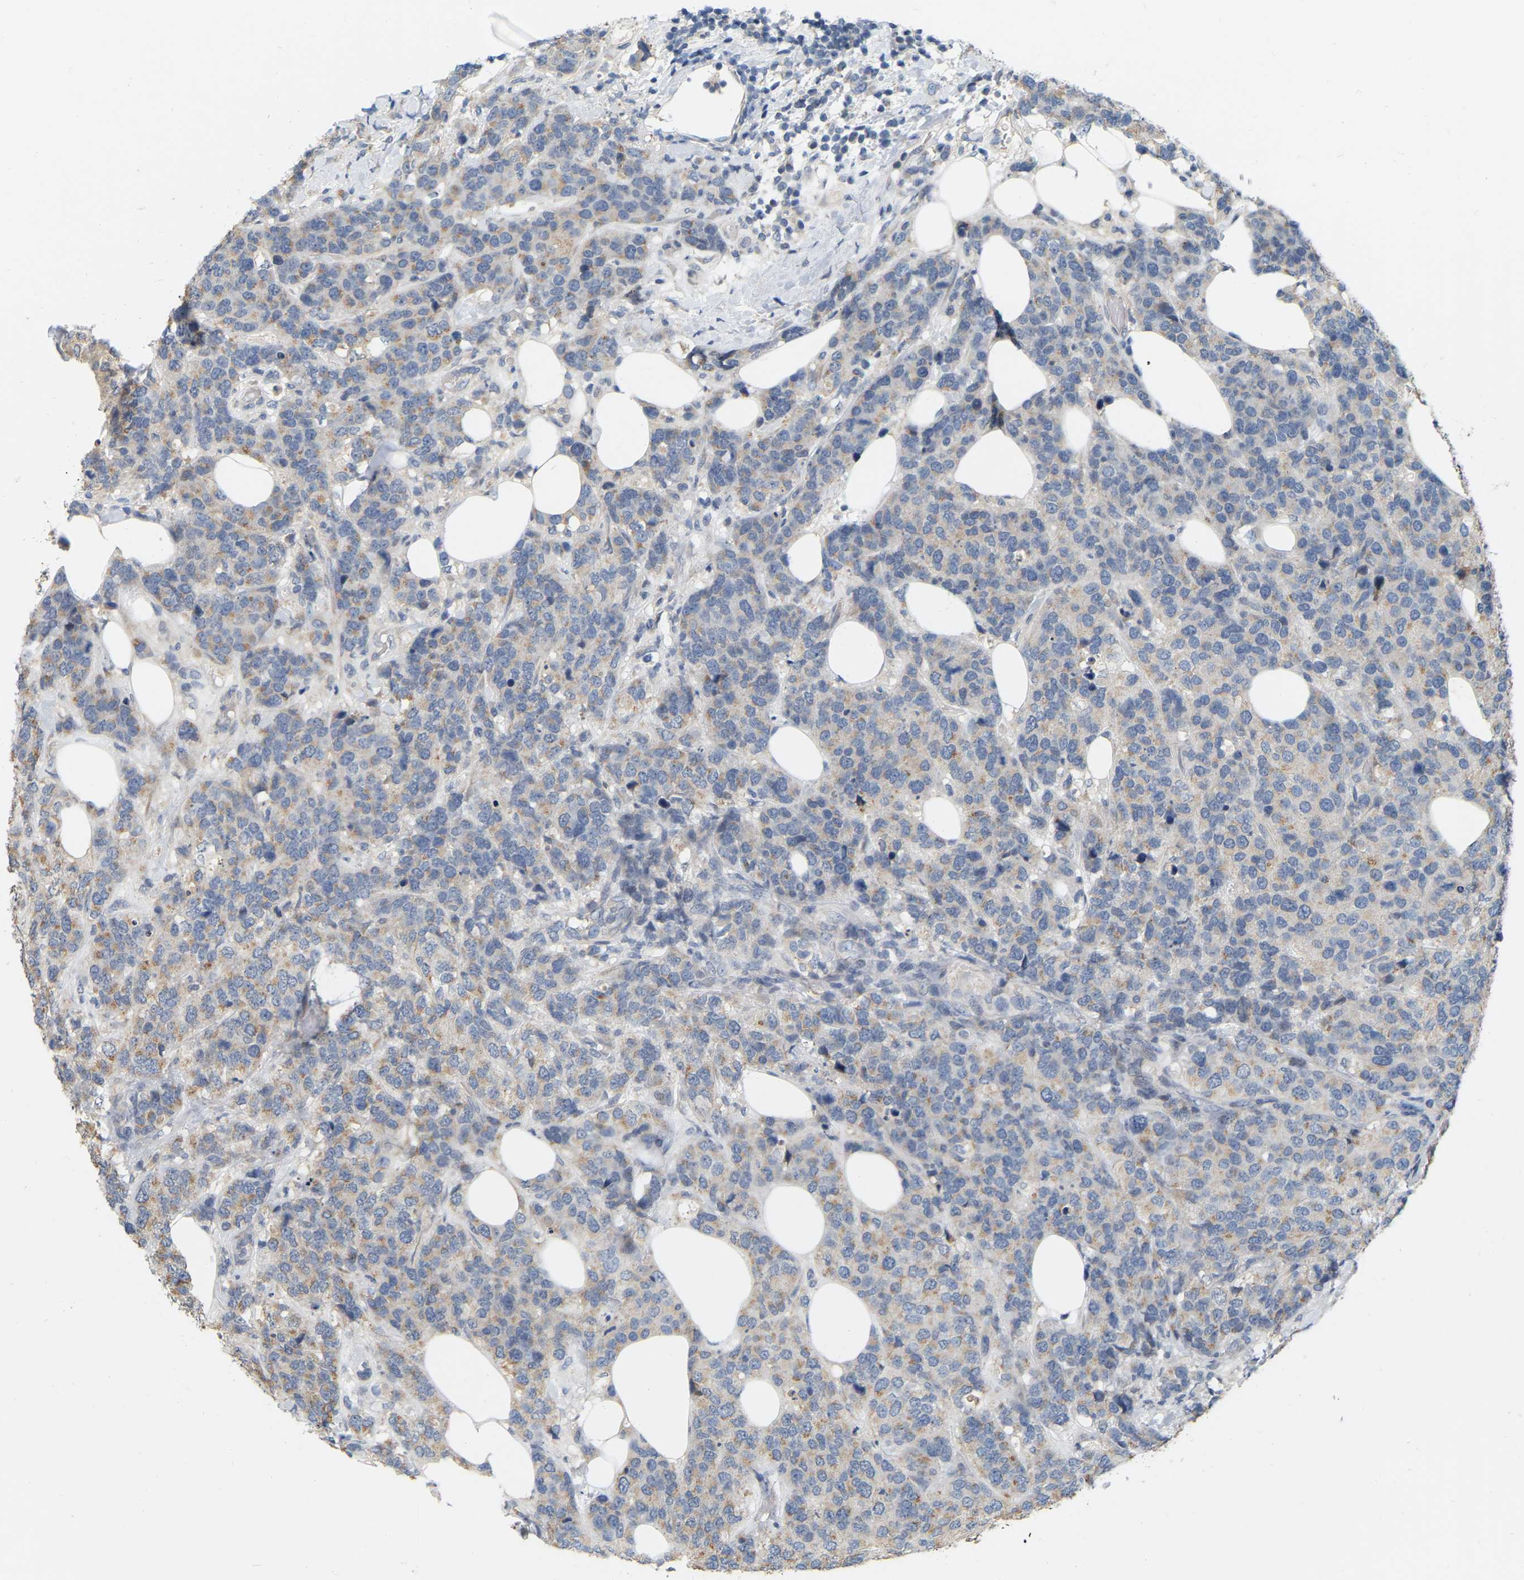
{"staining": {"intensity": "moderate", "quantity": "25%-75%", "location": "cytoplasmic/membranous"}, "tissue": "breast cancer", "cell_type": "Tumor cells", "image_type": "cancer", "snomed": [{"axis": "morphology", "description": "Lobular carcinoma"}, {"axis": "topography", "description": "Breast"}], "caption": "An image of lobular carcinoma (breast) stained for a protein displays moderate cytoplasmic/membranous brown staining in tumor cells.", "gene": "SSH1", "patient": {"sex": "female", "age": 59}}